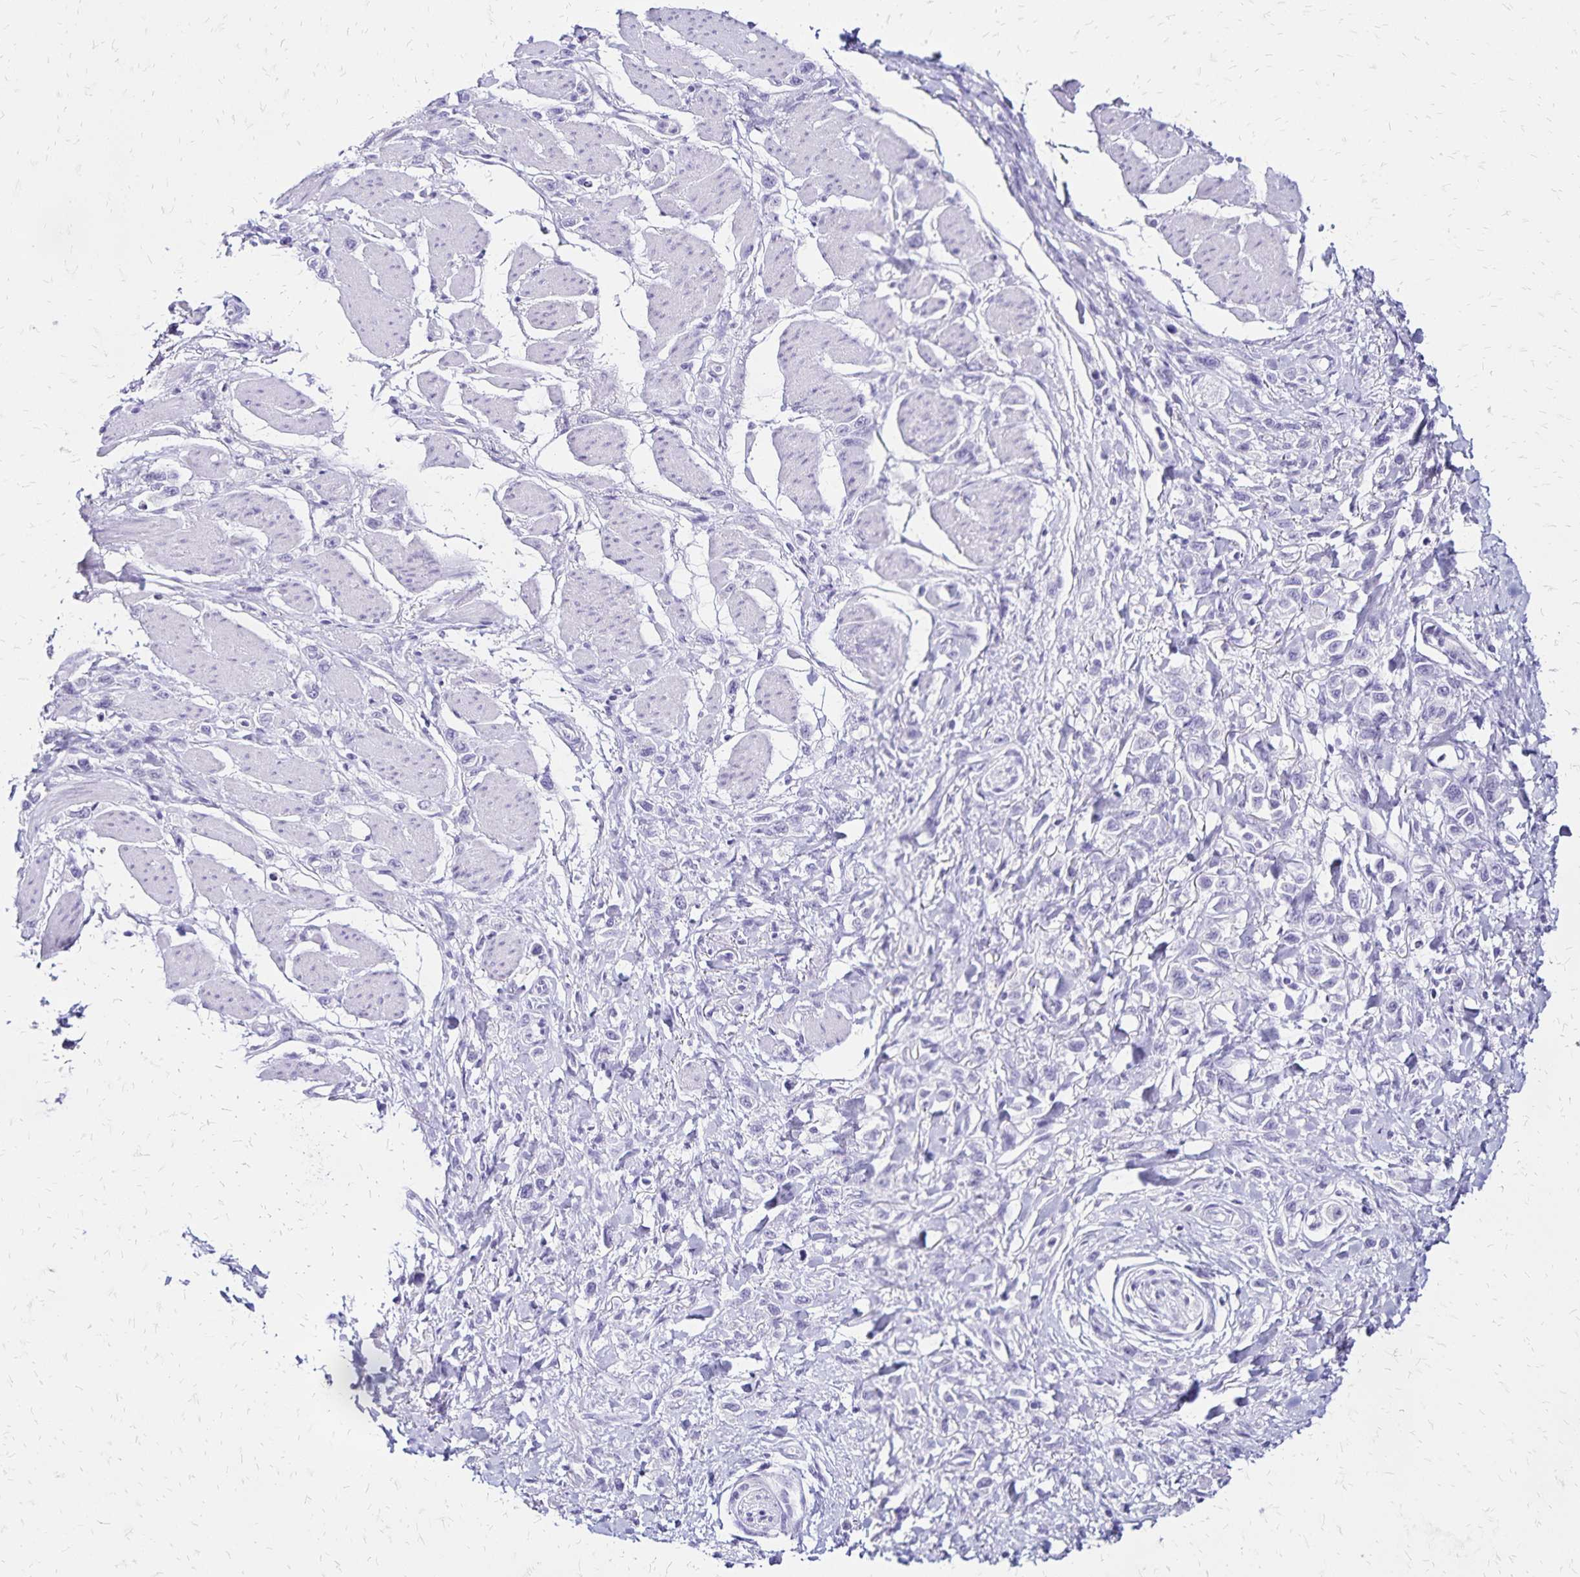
{"staining": {"intensity": "negative", "quantity": "none", "location": "none"}, "tissue": "stomach cancer", "cell_type": "Tumor cells", "image_type": "cancer", "snomed": [{"axis": "morphology", "description": "Adenocarcinoma, NOS"}, {"axis": "topography", "description": "Stomach"}], "caption": "Tumor cells show no significant protein staining in stomach cancer (adenocarcinoma).", "gene": "LIN28B", "patient": {"sex": "female", "age": 65}}